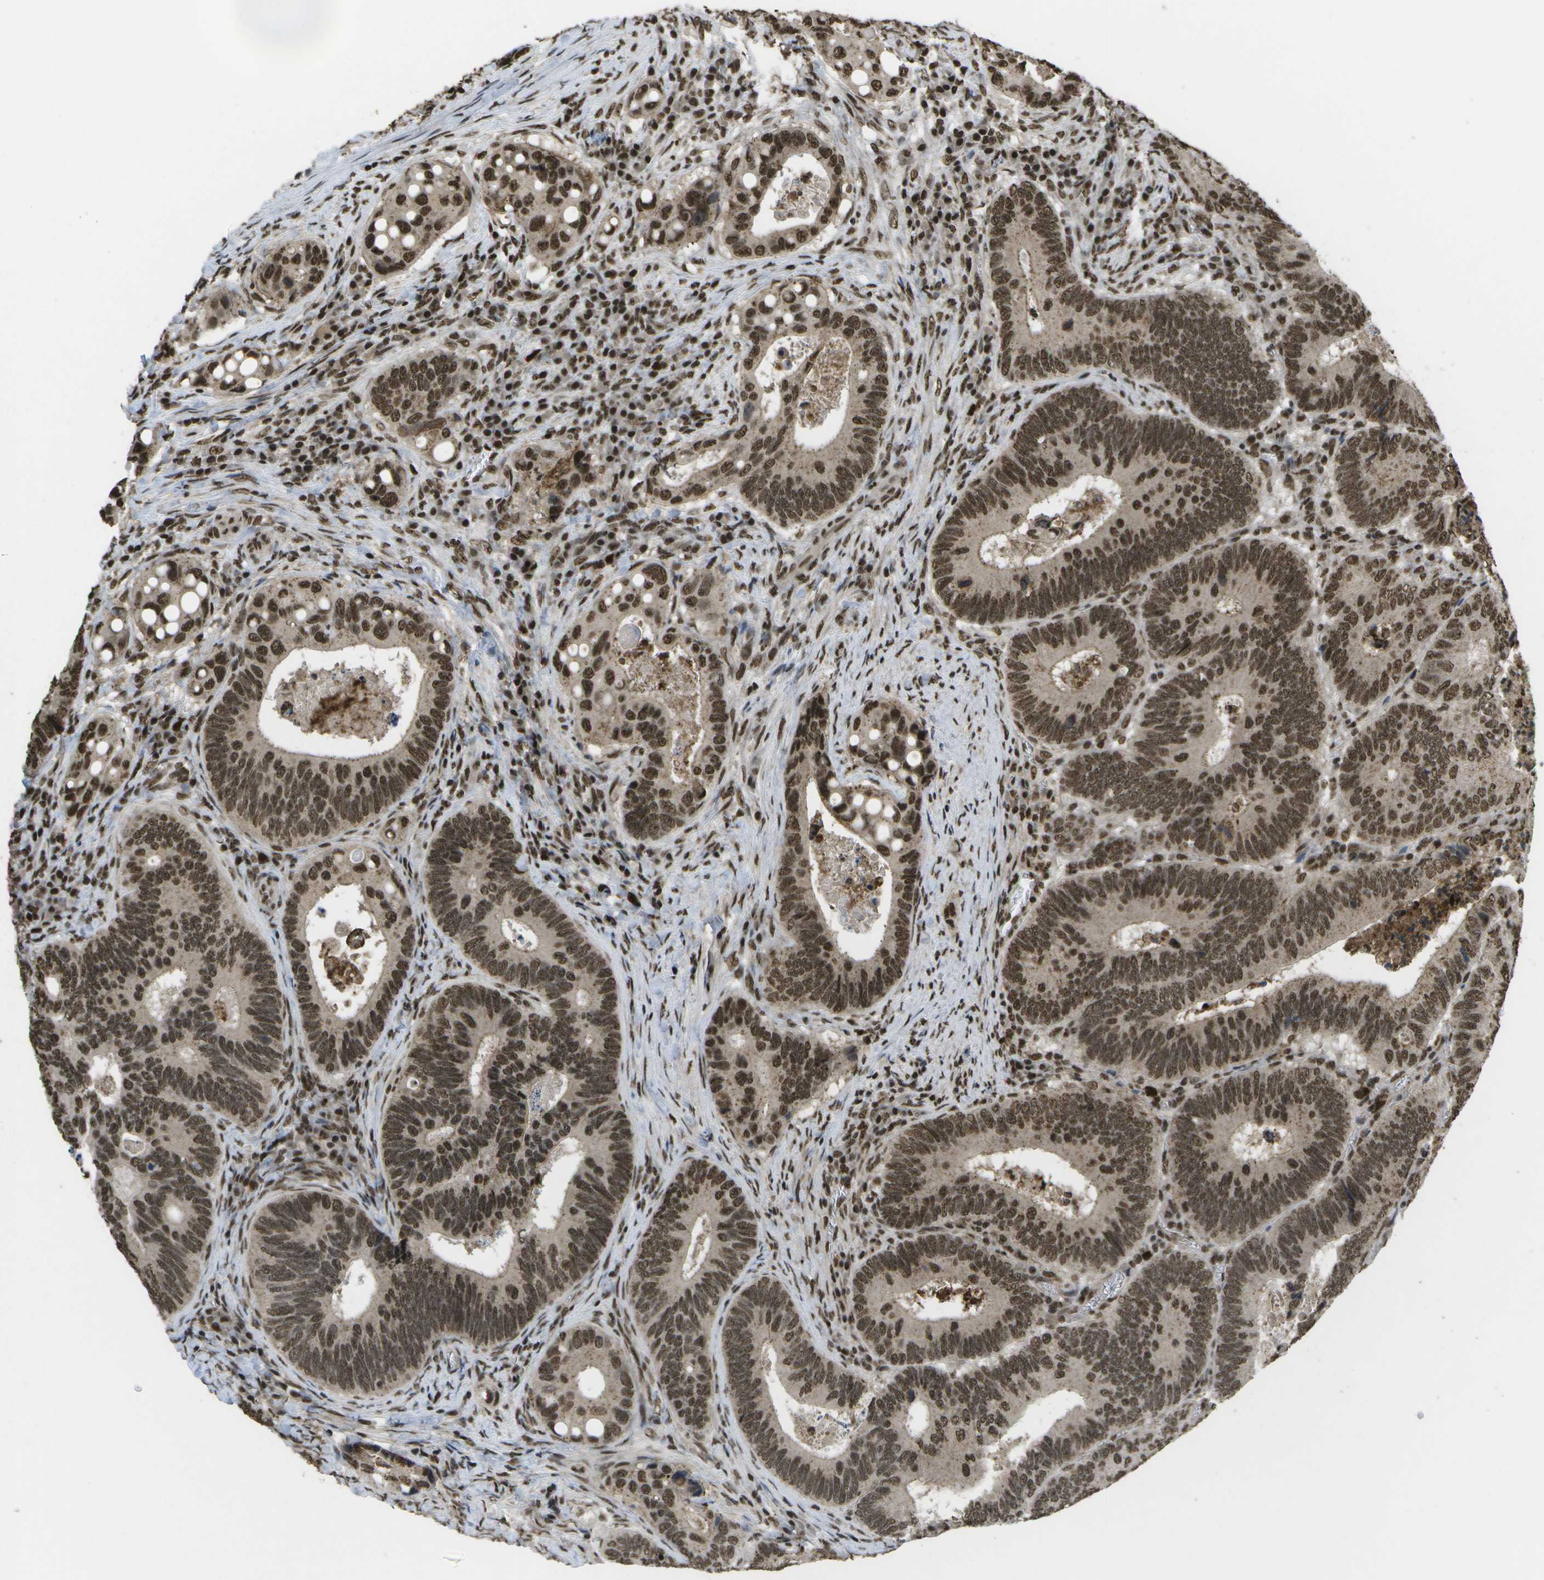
{"staining": {"intensity": "strong", "quantity": ">75%", "location": "nuclear"}, "tissue": "colorectal cancer", "cell_type": "Tumor cells", "image_type": "cancer", "snomed": [{"axis": "morphology", "description": "Inflammation, NOS"}, {"axis": "morphology", "description": "Adenocarcinoma, NOS"}, {"axis": "topography", "description": "Colon"}], "caption": "Protein analysis of adenocarcinoma (colorectal) tissue displays strong nuclear staining in approximately >75% of tumor cells. (DAB = brown stain, brightfield microscopy at high magnification).", "gene": "SPEN", "patient": {"sex": "male", "age": 72}}